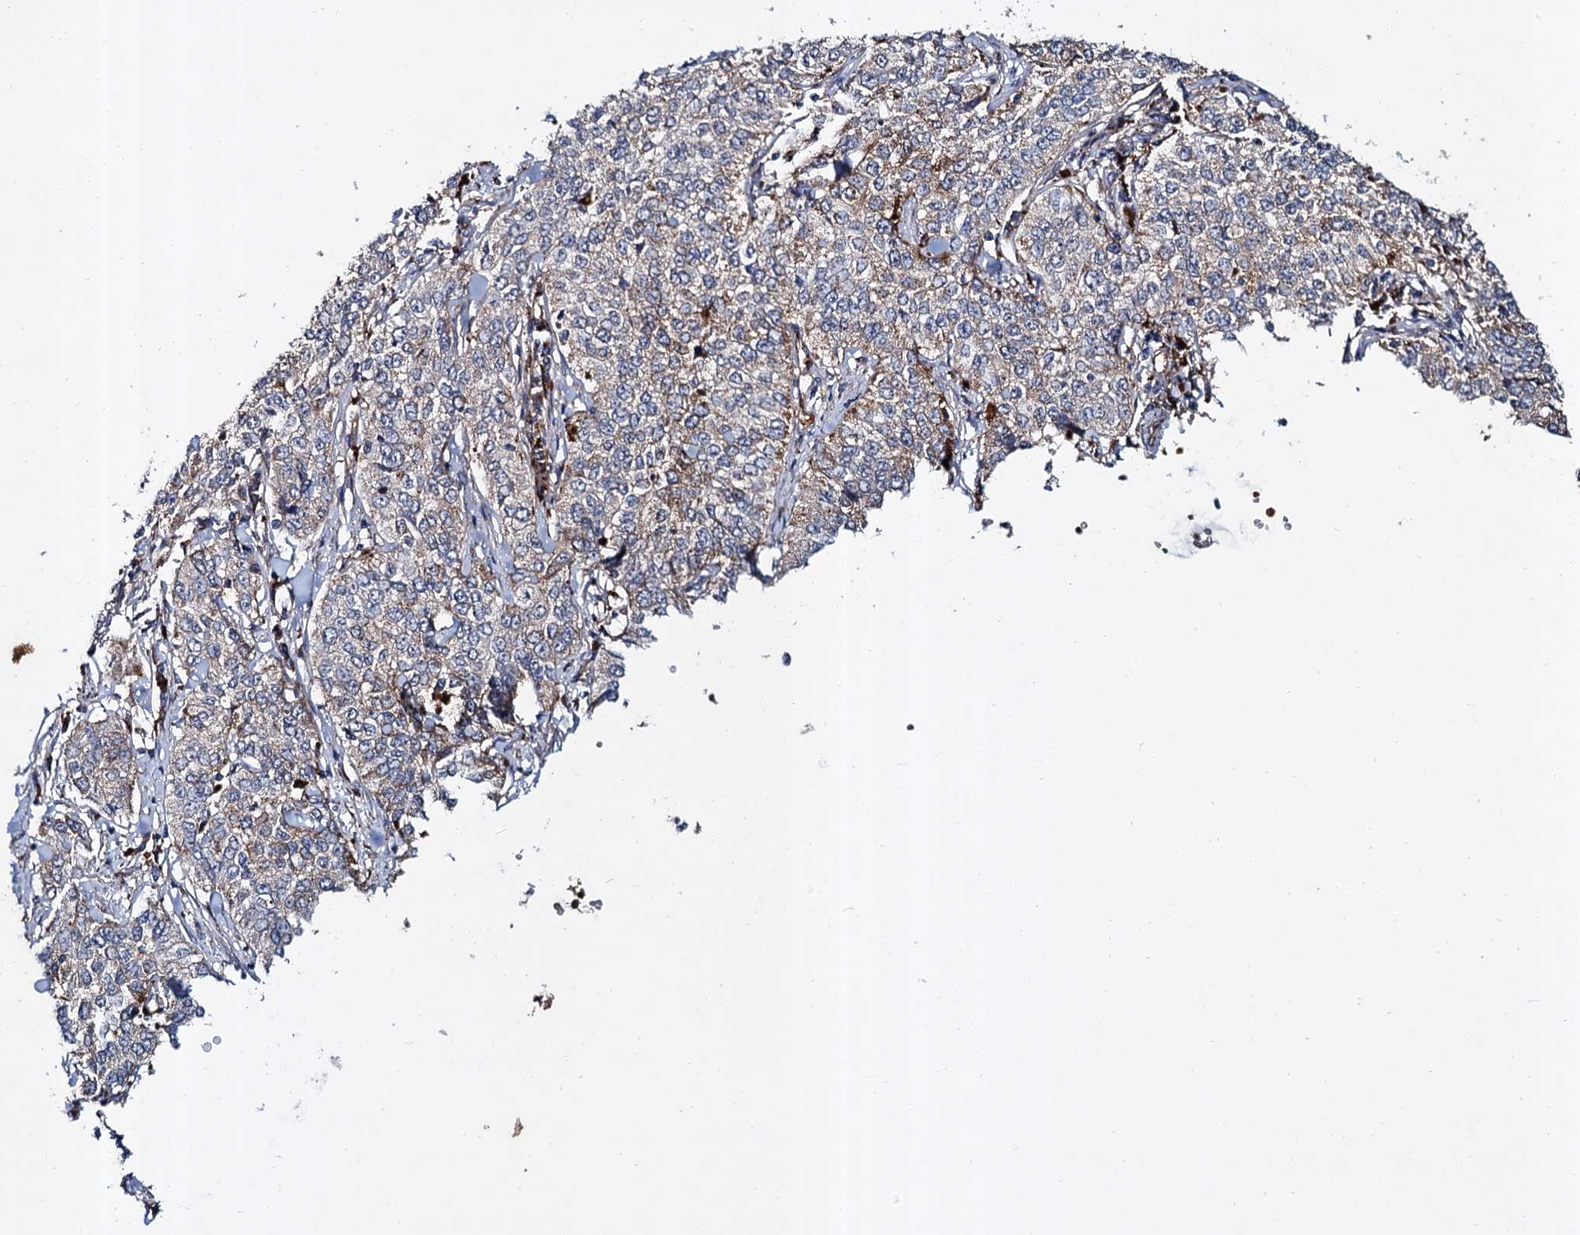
{"staining": {"intensity": "negative", "quantity": "none", "location": "none"}, "tissue": "cervical cancer", "cell_type": "Tumor cells", "image_type": "cancer", "snomed": [{"axis": "morphology", "description": "Squamous cell carcinoma, NOS"}, {"axis": "topography", "description": "Cervix"}], "caption": "Immunohistochemistry of squamous cell carcinoma (cervical) exhibits no expression in tumor cells.", "gene": "GBA1", "patient": {"sex": "female", "age": 35}}